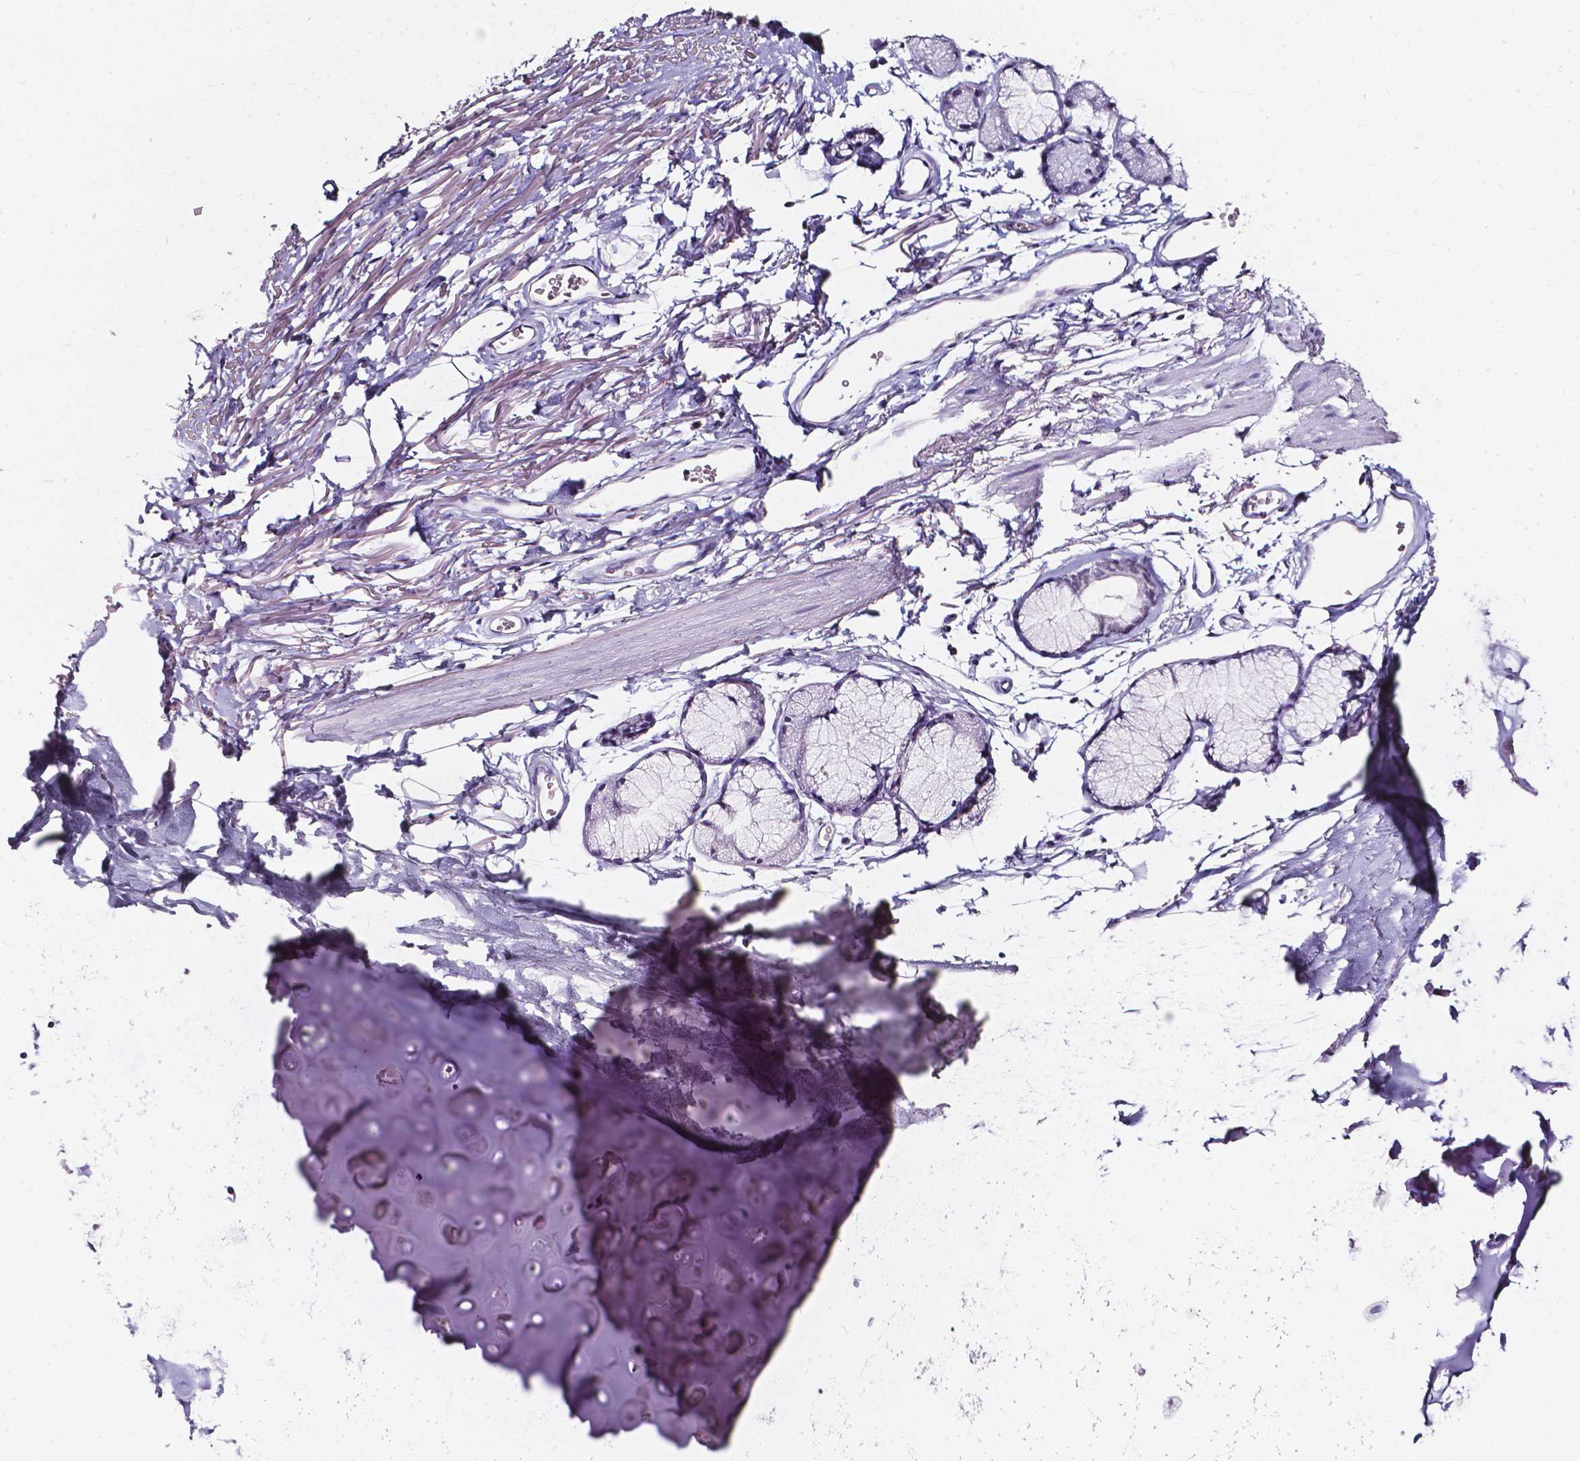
{"staining": {"intensity": "negative", "quantity": "none", "location": "none"}, "tissue": "adipose tissue", "cell_type": "Adipocytes", "image_type": "normal", "snomed": [{"axis": "morphology", "description": "Normal tissue, NOS"}, {"axis": "topography", "description": "Cartilage tissue"}, {"axis": "topography", "description": "Bronchus"}], "caption": "Immunohistochemical staining of unremarkable human adipose tissue shows no significant staining in adipocytes.", "gene": "AKR1B10", "patient": {"sex": "female", "age": 79}}